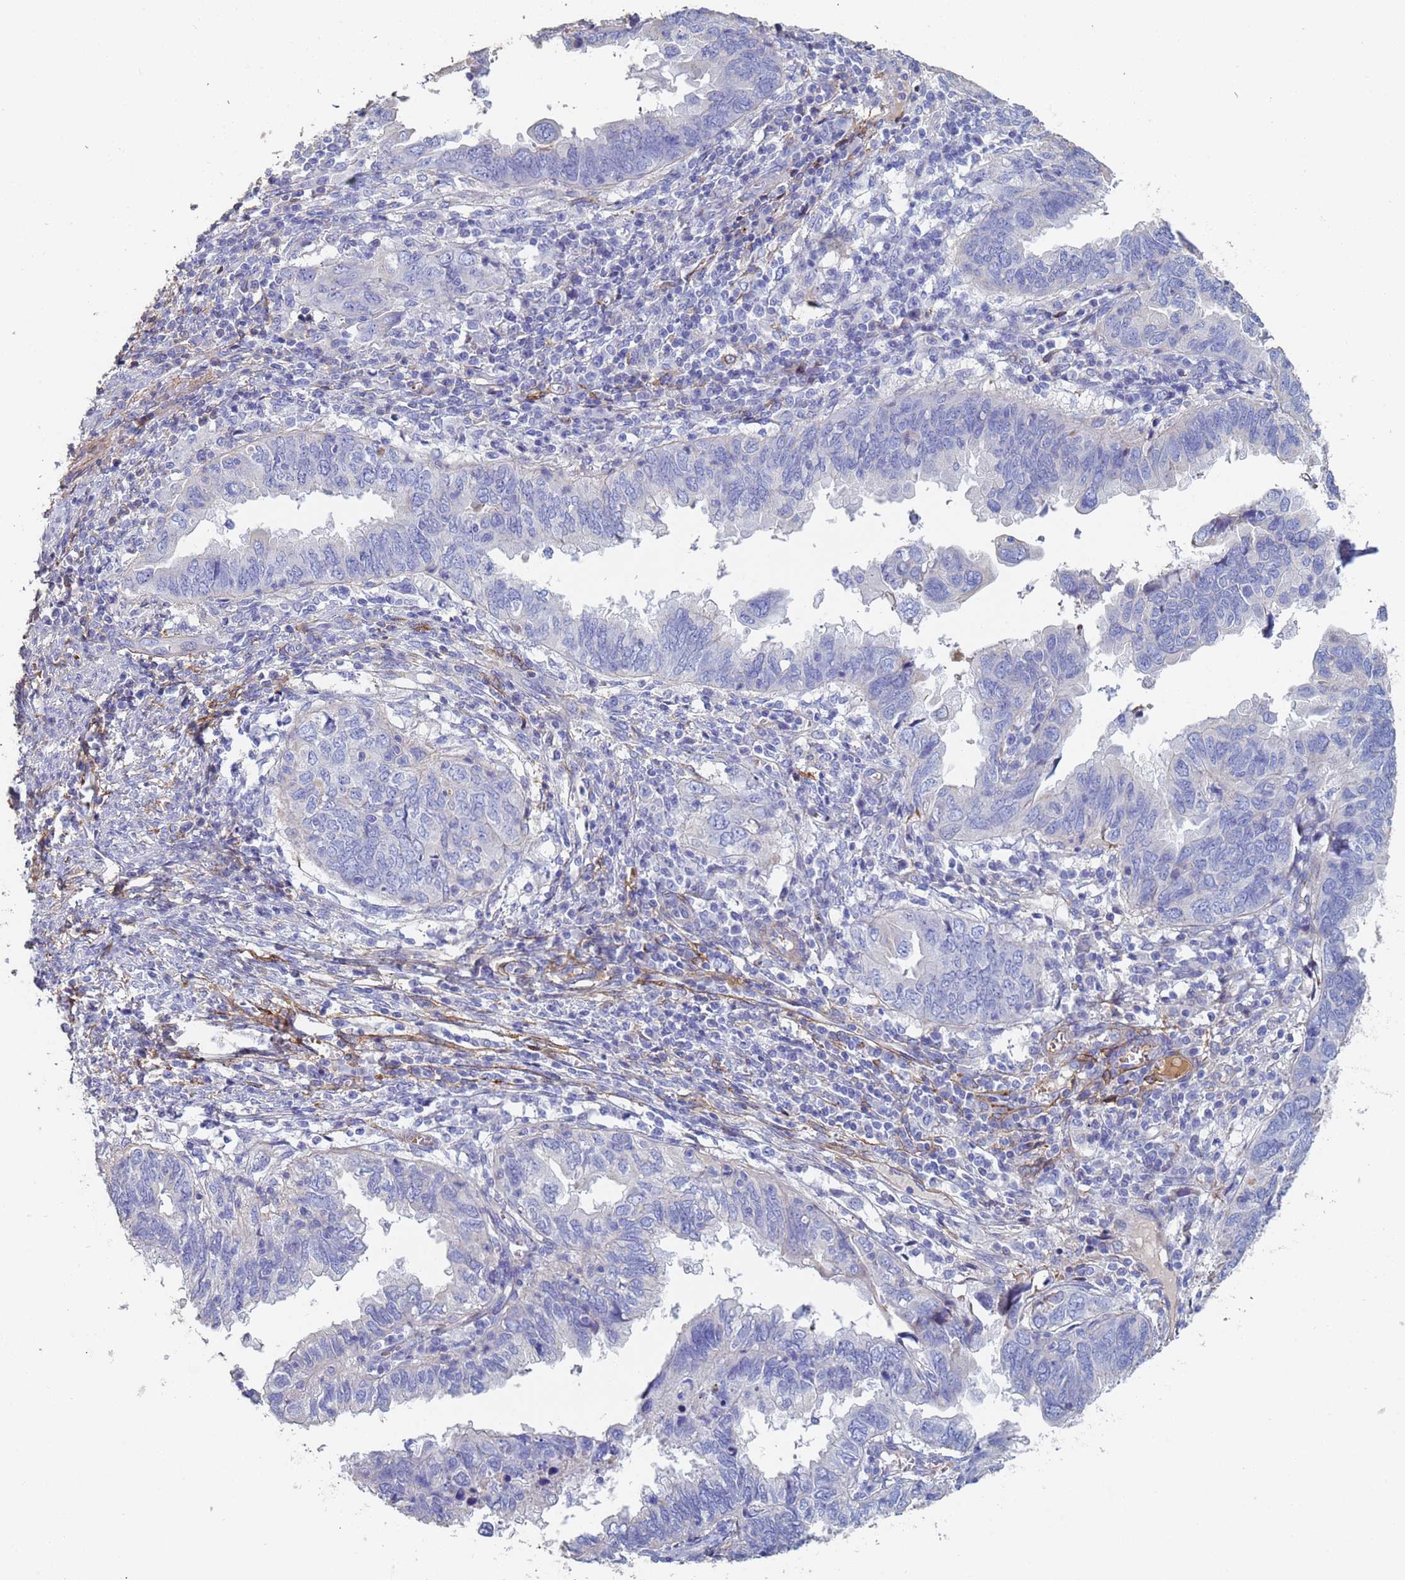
{"staining": {"intensity": "negative", "quantity": "none", "location": "none"}, "tissue": "endometrial cancer", "cell_type": "Tumor cells", "image_type": "cancer", "snomed": [{"axis": "morphology", "description": "Adenocarcinoma, NOS"}, {"axis": "topography", "description": "Uterus"}], "caption": "The photomicrograph exhibits no significant expression in tumor cells of endometrial cancer.", "gene": "ABCA8", "patient": {"sex": "female", "age": 77}}